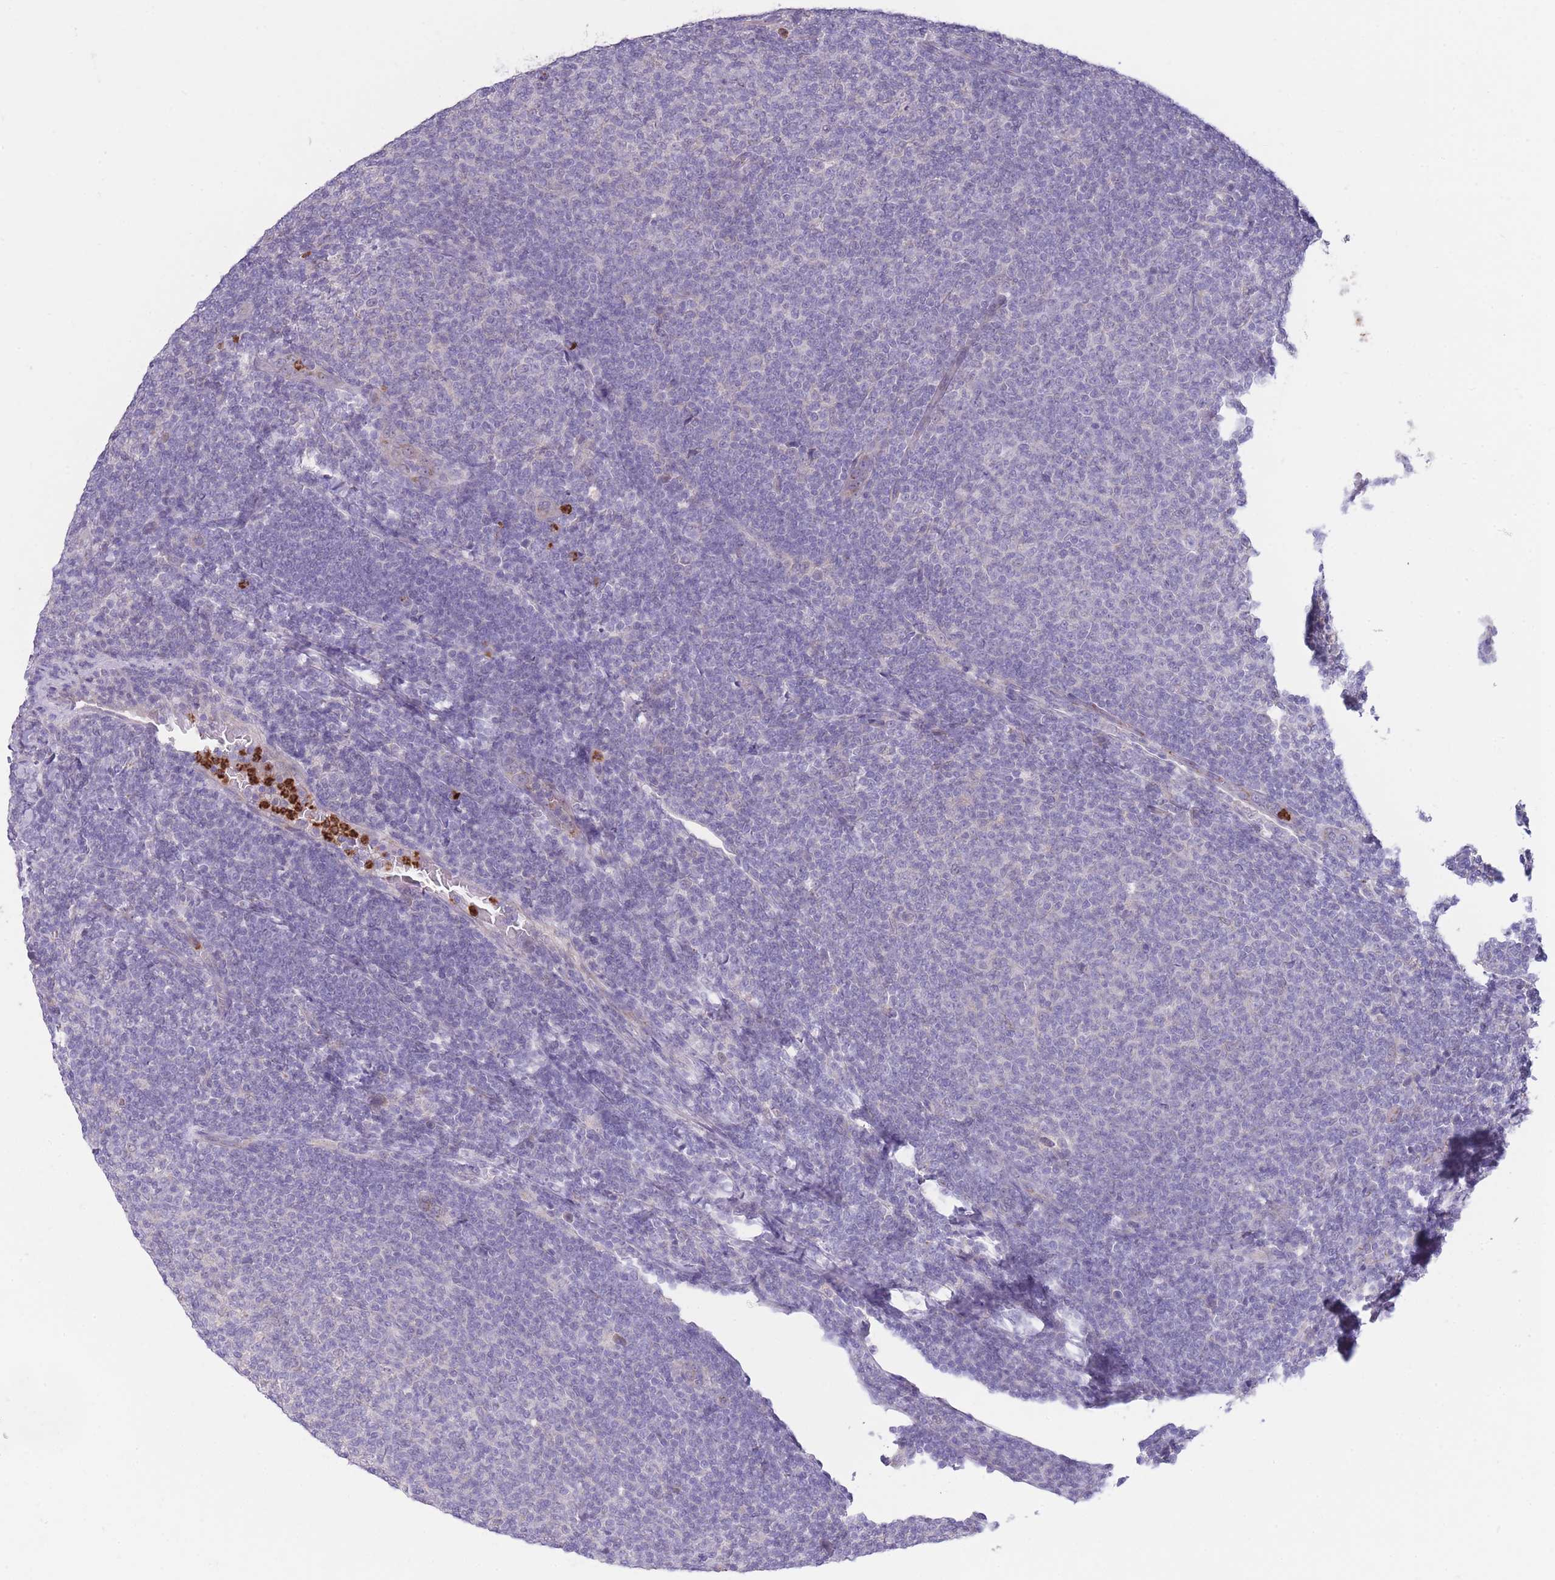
{"staining": {"intensity": "negative", "quantity": "none", "location": "none"}, "tissue": "lymphoma", "cell_type": "Tumor cells", "image_type": "cancer", "snomed": [{"axis": "morphology", "description": "Malignant lymphoma, non-Hodgkin's type, Low grade"}, {"axis": "topography", "description": "Lymph node"}], "caption": "Immunohistochemistry (IHC) of low-grade malignant lymphoma, non-Hodgkin's type shows no positivity in tumor cells.", "gene": "CENPM", "patient": {"sex": "male", "age": 66}}